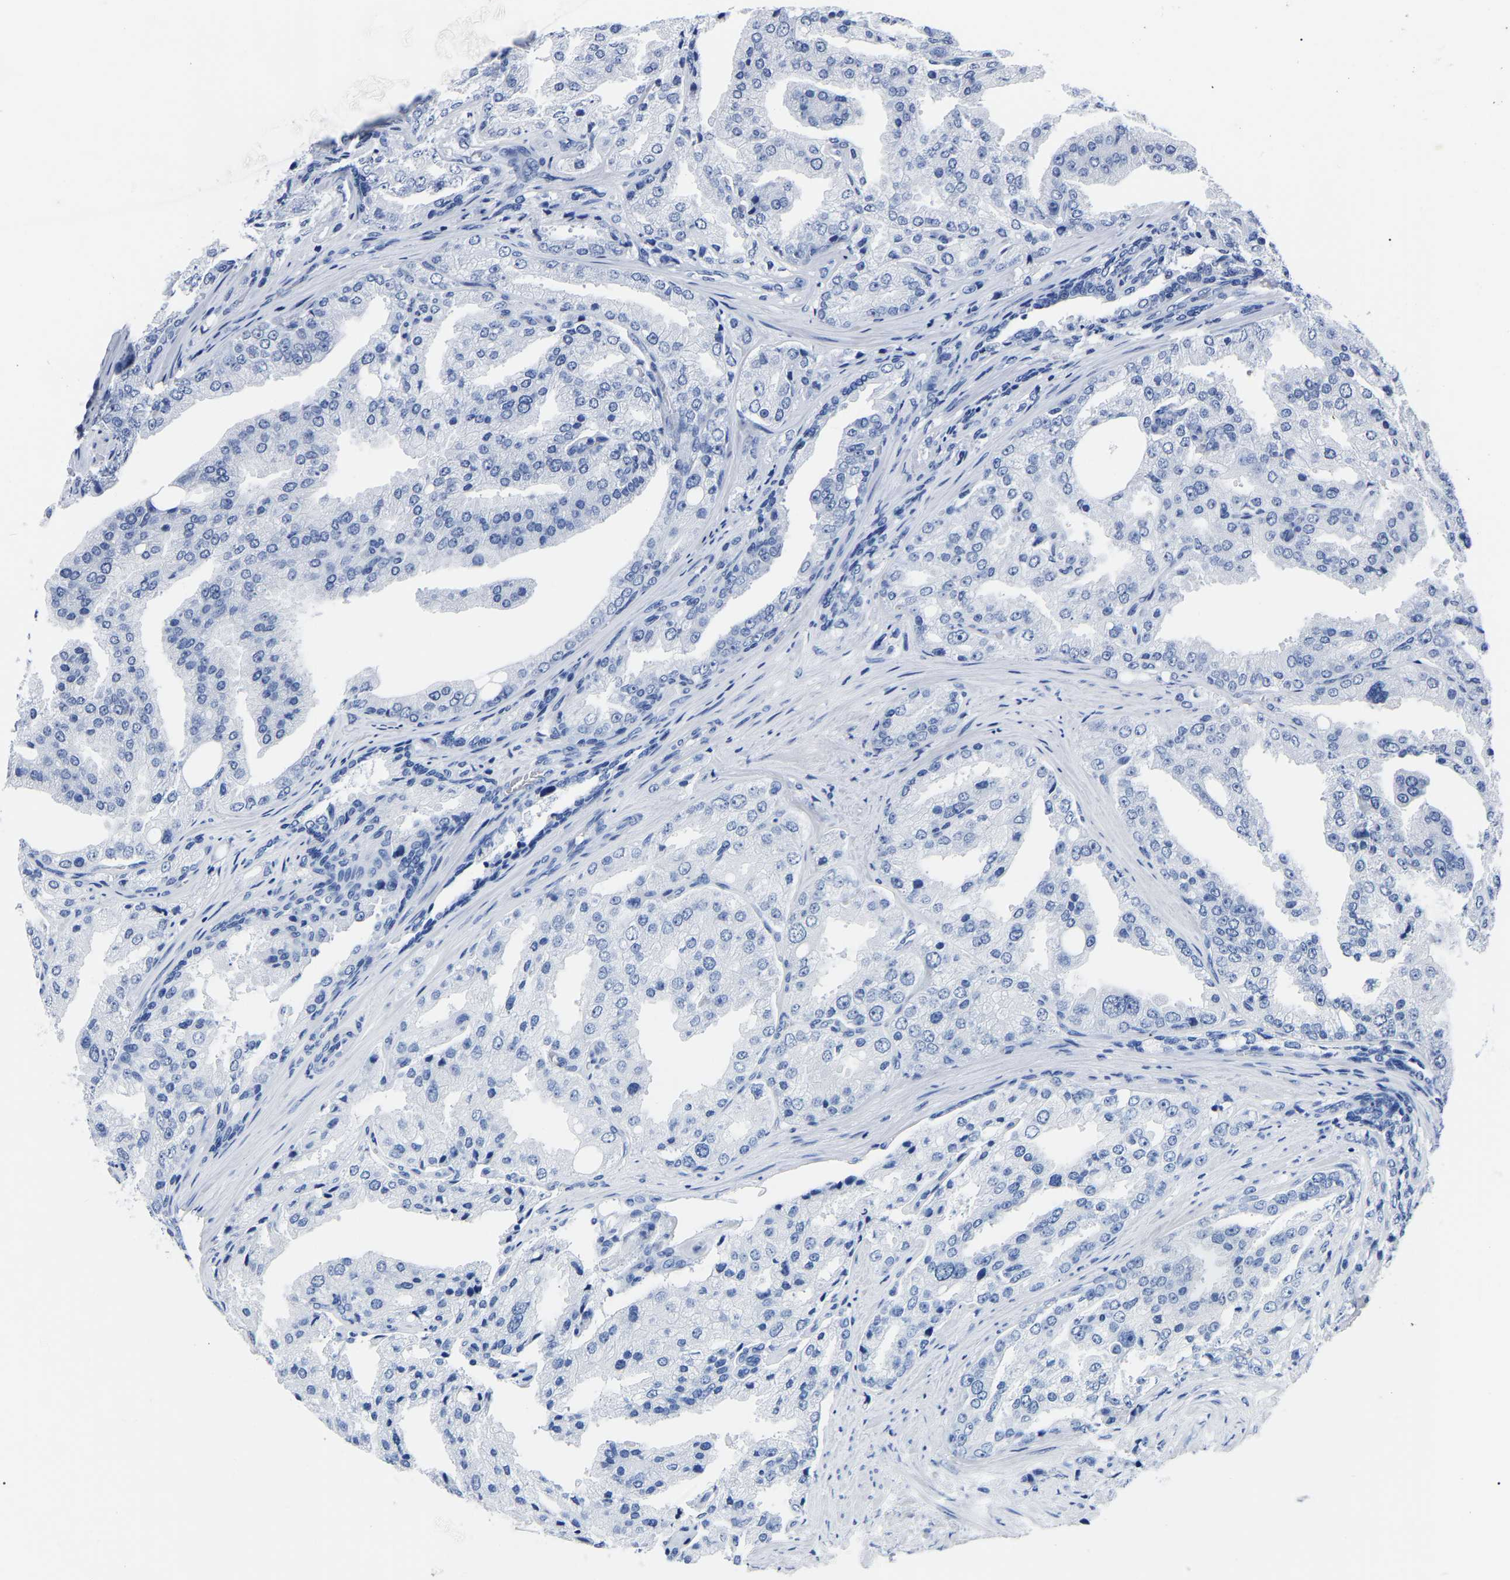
{"staining": {"intensity": "negative", "quantity": "none", "location": "none"}, "tissue": "prostate cancer", "cell_type": "Tumor cells", "image_type": "cancer", "snomed": [{"axis": "morphology", "description": "Adenocarcinoma, High grade"}, {"axis": "topography", "description": "Prostate"}], "caption": "IHC of human prostate high-grade adenocarcinoma shows no staining in tumor cells.", "gene": "IMPG2", "patient": {"sex": "male", "age": 50}}